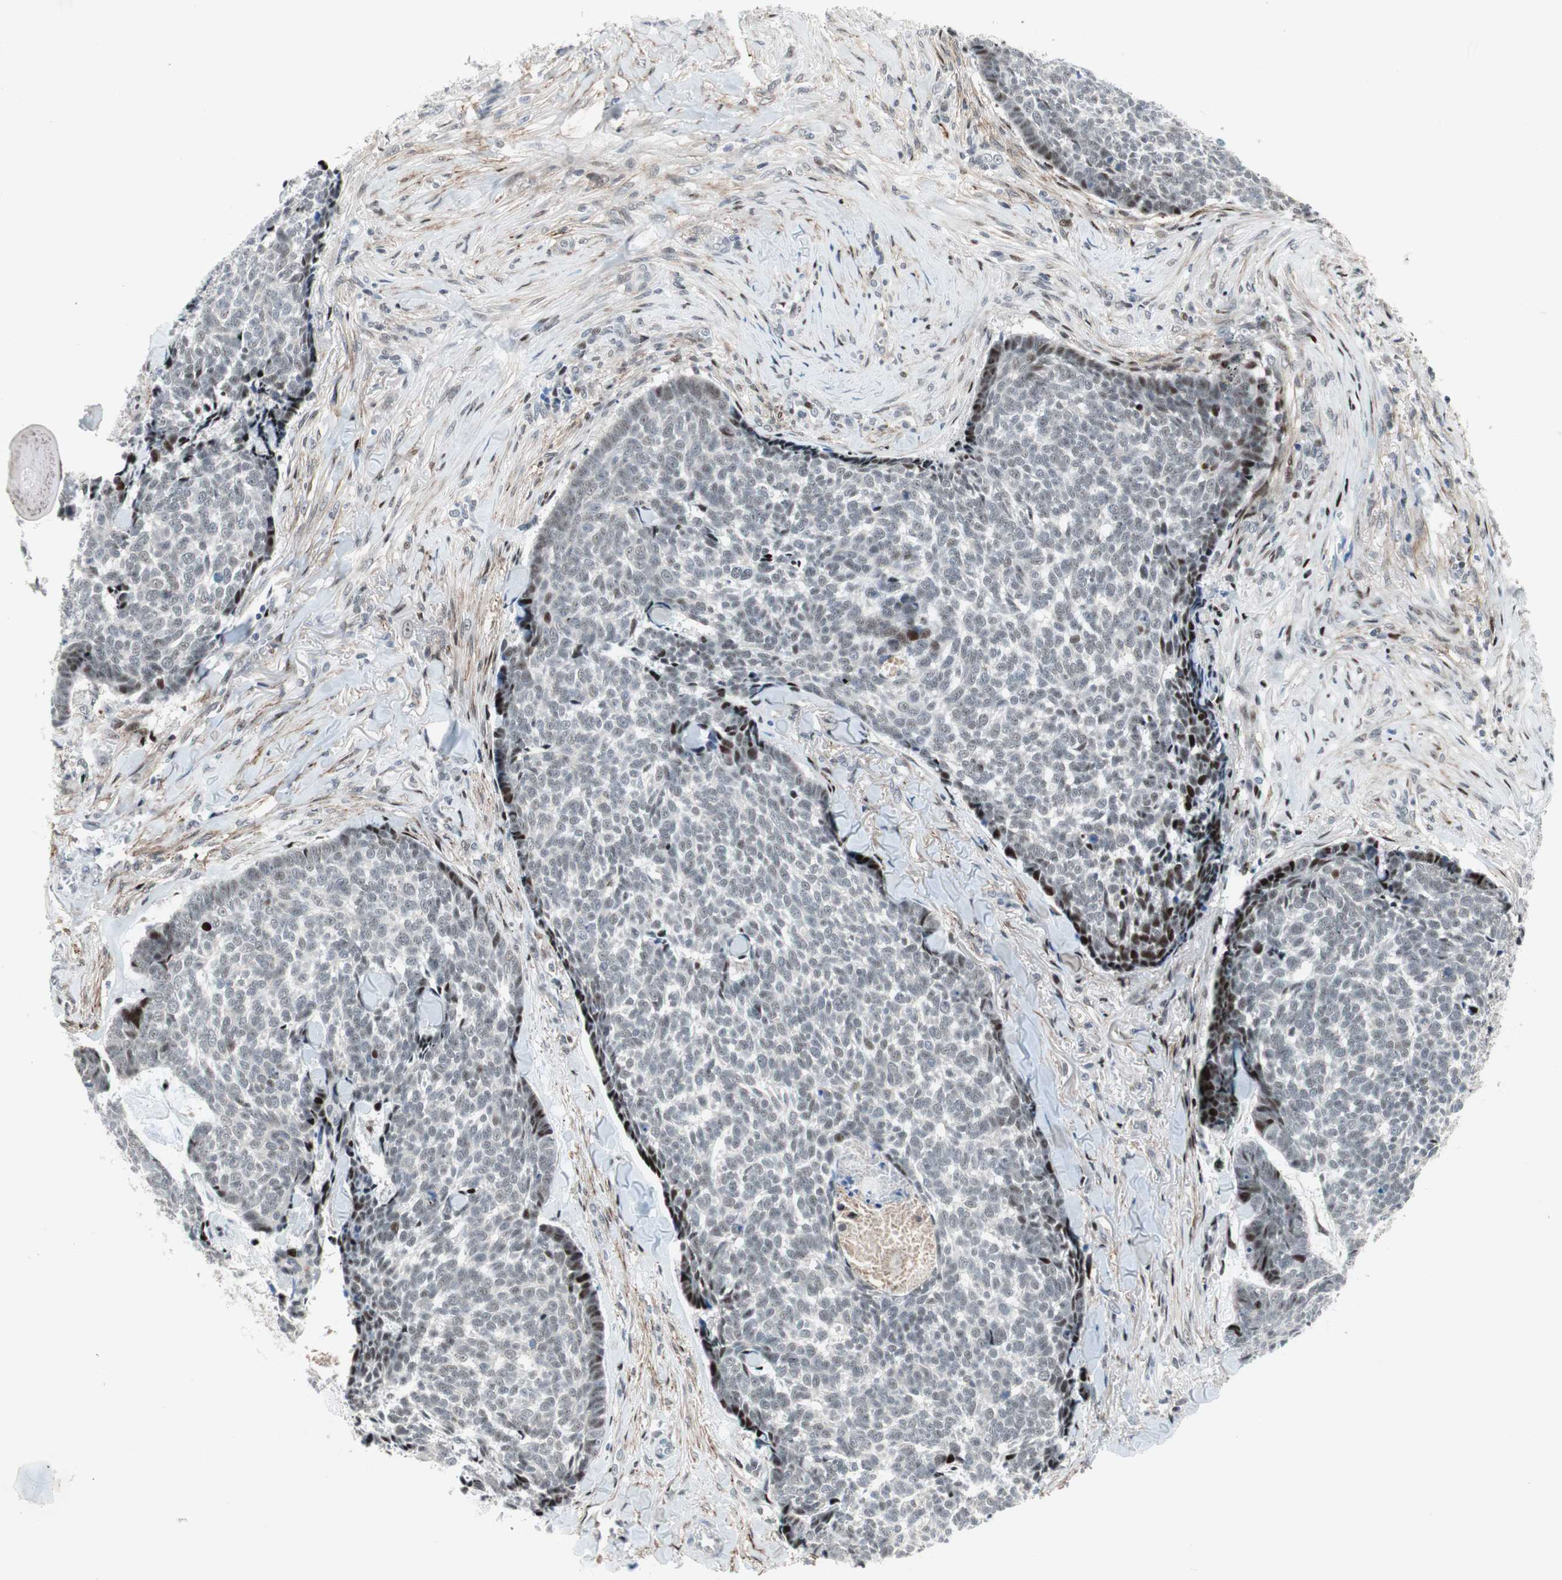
{"staining": {"intensity": "strong", "quantity": "<25%", "location": "nuclear"}, "tissue": "skin cancer", "cell_type": "Tumor cells", "image_type": "cancer", "snomed": [{"axis": "morphology", "description": "Basal cell carcinoma"}, {"axis": "topography", "description": "Skin"}], "caption": "The micrograph reveals immunohistochemical staining of skin basal cell carcinoma. There is strong nuclear staining is appreciated in approximately <25% of tumor cells.", "gene": "FBXO44", "patient": {"sex": "male", "age": 84}}